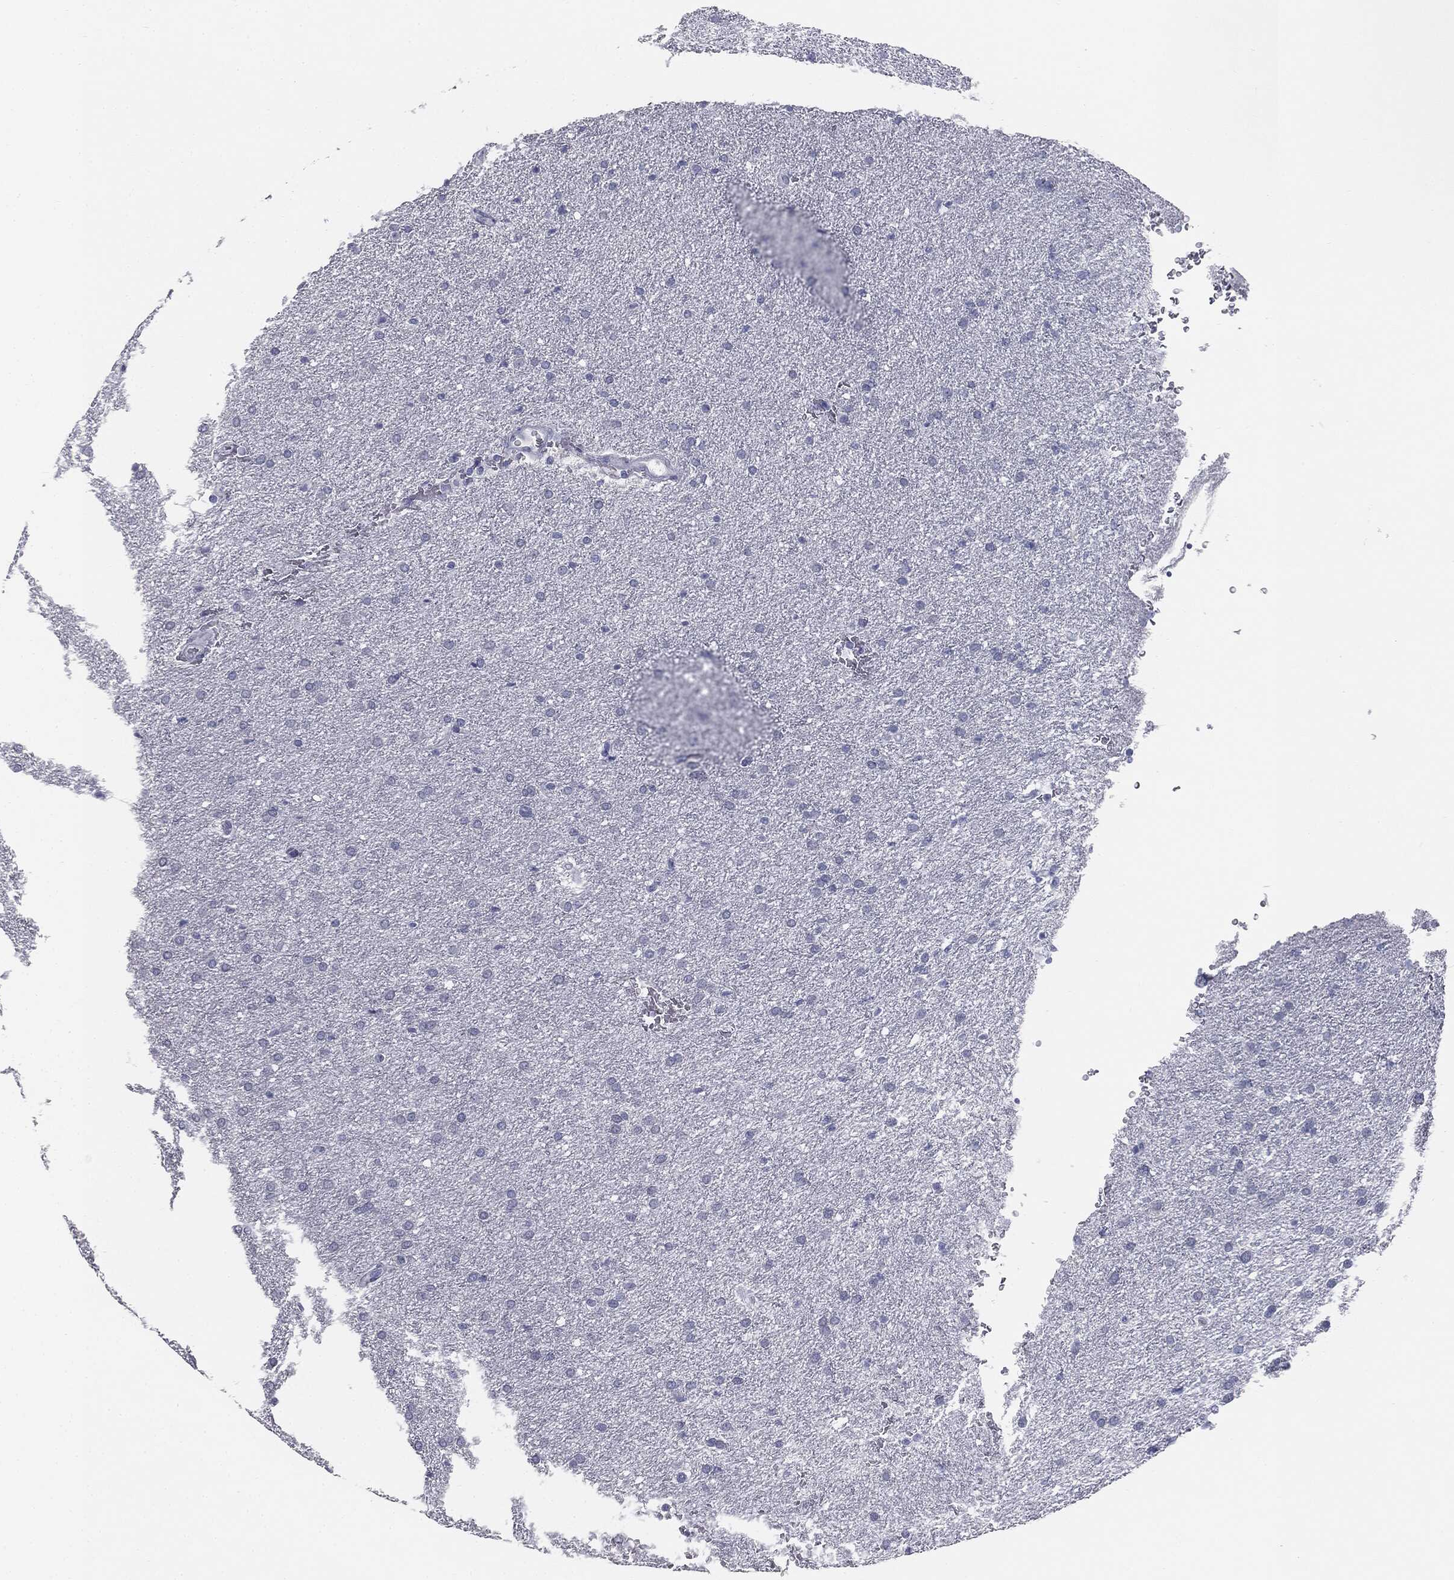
{"staining": {"intensity": "negative", "quantity": "none", "location": "none"}, "tissue": "glioma", "cell_type": "Tumor cells", "image_type": "cancer", "snomed": [{"axis": "morphology", "description": "Glioma, malignant, Low grade"}, {"axis": "topography", "description": "Brain"}], "caption": "Image shows no significant protein staining in tumor cells of malignant glioma (low-grade).", "gene": "MUC5AC", "patient": {"sex": "female", "age": 37}}